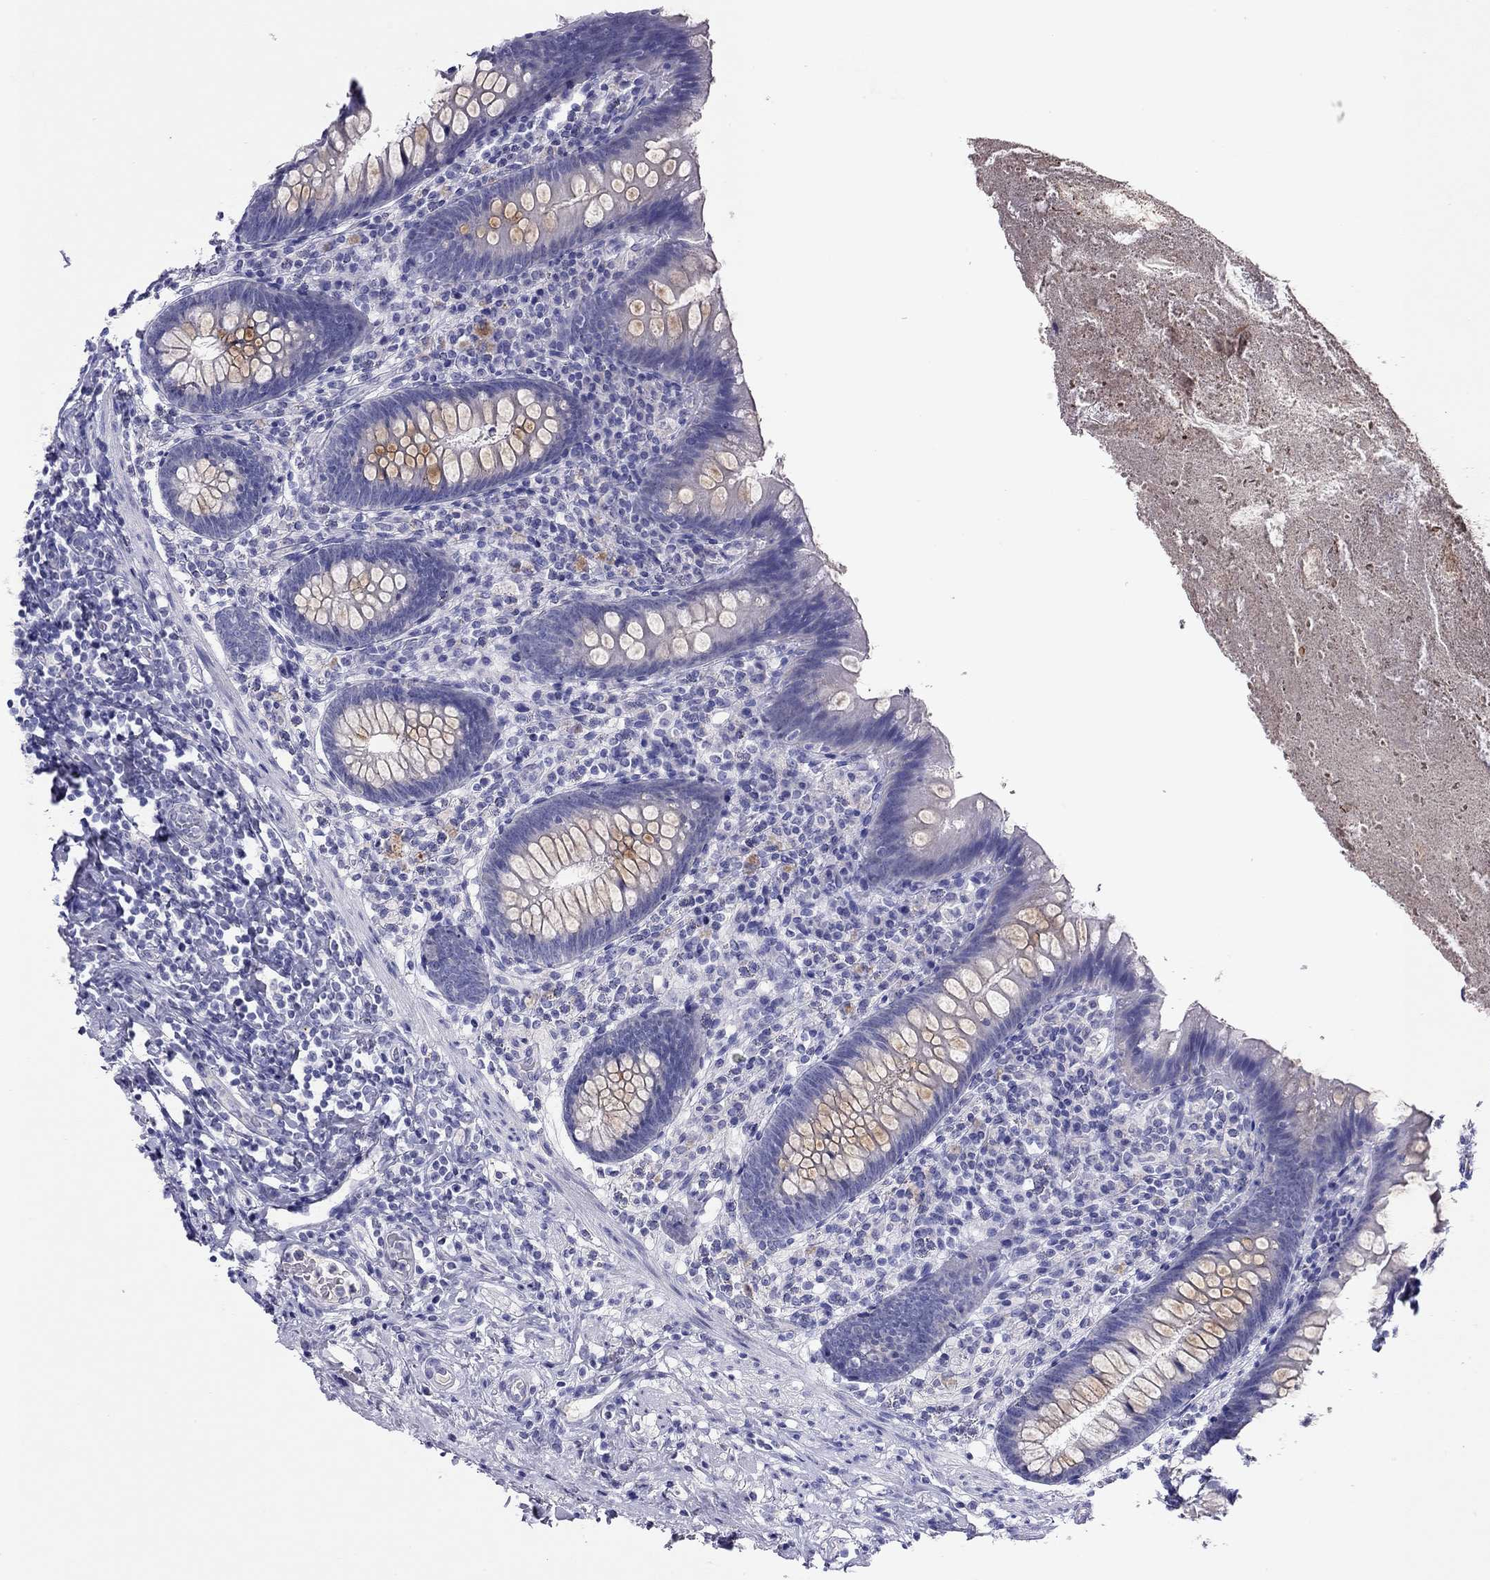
{"staining": {"intensity": "moderate", "quantity": "<25%", "location": "cytoplasmic/membranous"}, "tissue": "appendix", "cell_type": "Glandular cells", "image_type": "normal", "snomed": [{"axis": "morphology", "description": "Normal tissue, NOS"}, {"axis": "topography", "description": "Appendix"}], "caption": "This histopathology image shows IHC staining of unremarkable human appendix, with low moderate cytoplasmic/membranous staining in about <25% of glandular cells.", "gene": "CAPNS2", "patient": {"sex": "male", "age": 47}}